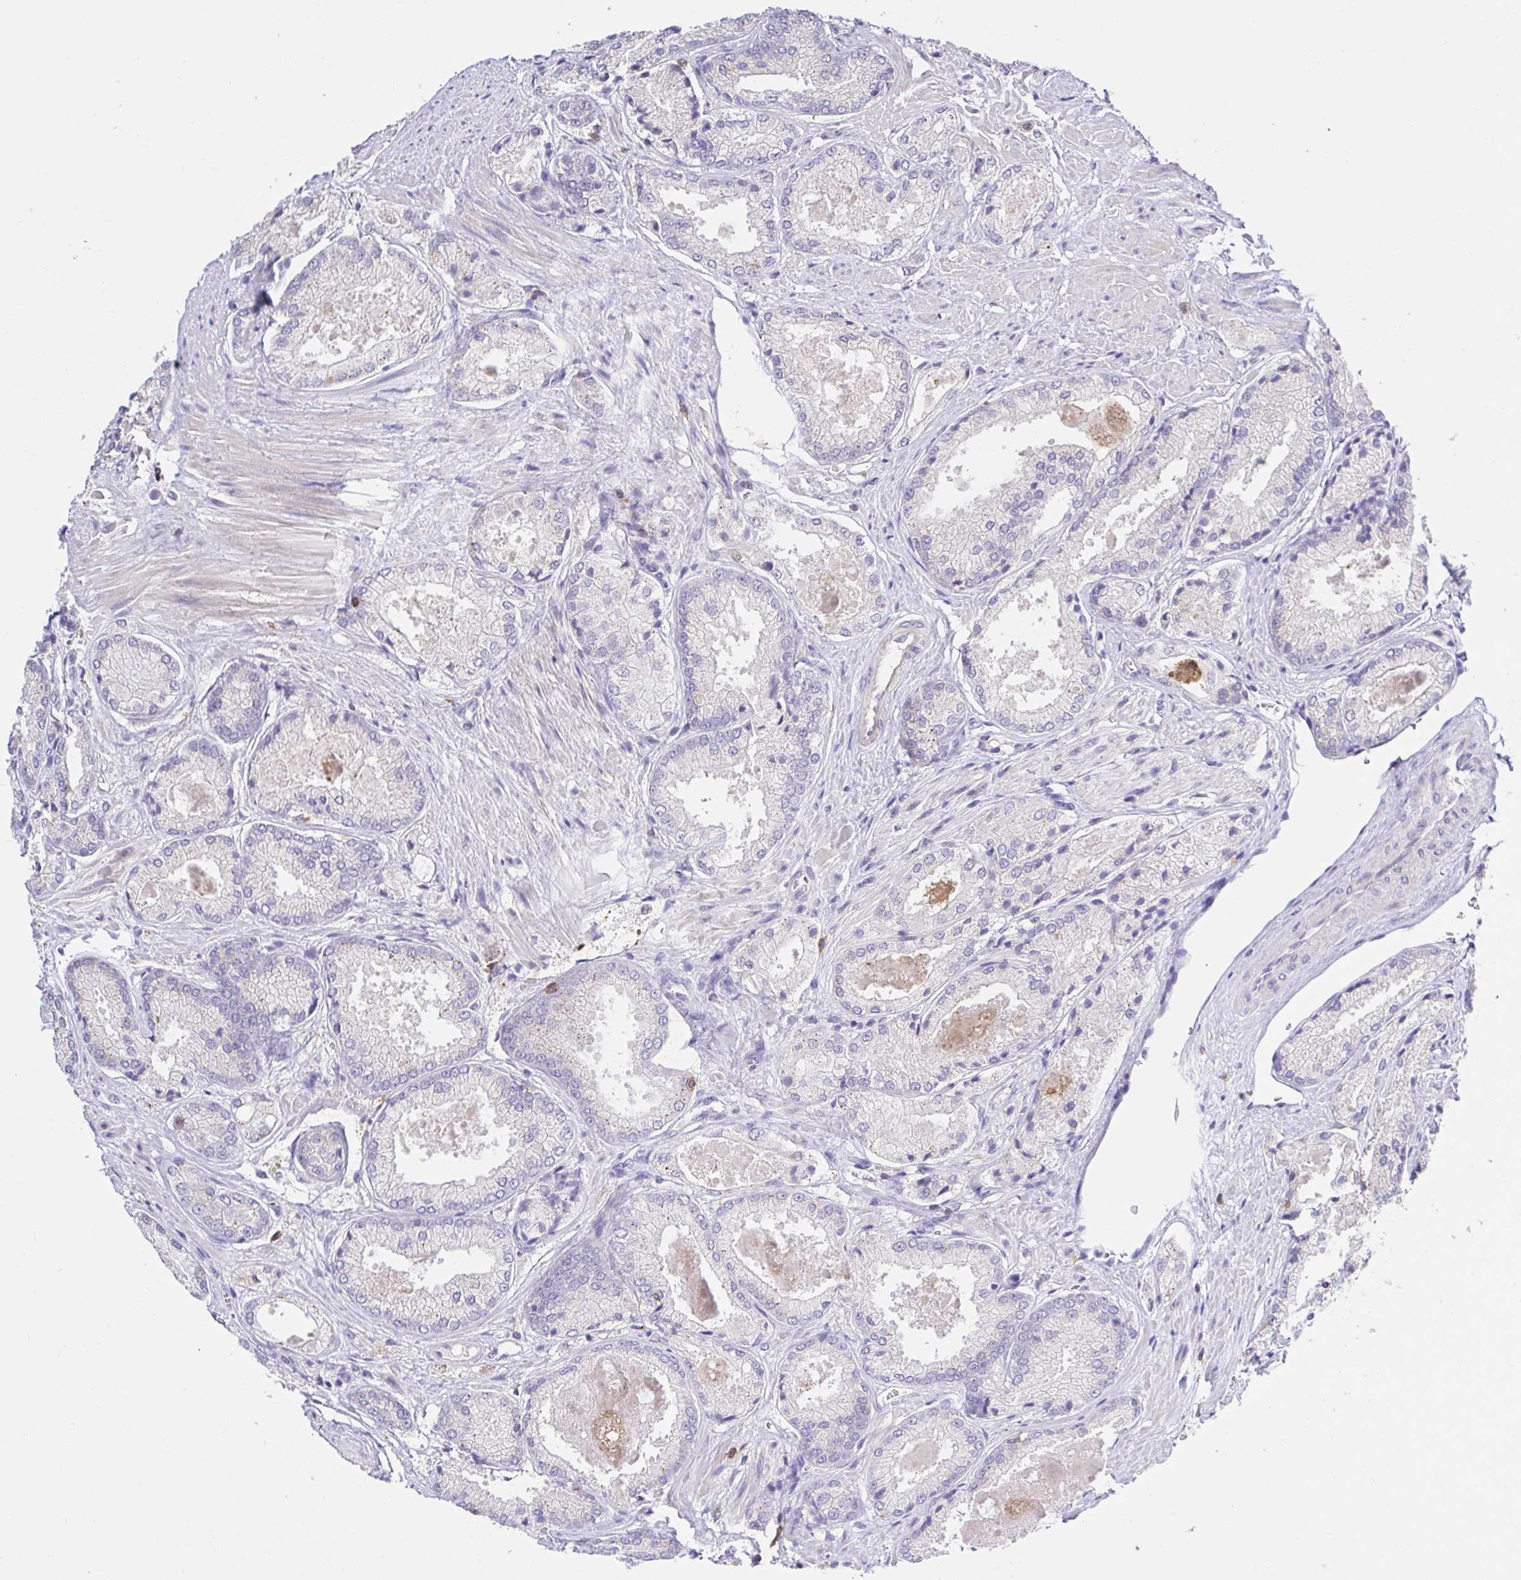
{"staining": {"intensity": "negative", "quantity": "none", "location": "none"}, "tissue": "prostate cancer", "cell_type": "Tumor cells", "image_type": "cancer", "snomed": [{"axis": "morphology", "description": "Adenocarcinoma, High grade"}, {"axis": "topography", "description": "Prostate"}], "caption": "DAB immunohistochemical staining of human prostate cancer exhibits no significant expression in tumor cells. Nuclei are stained in blue.", "gene": "SKAP1", "patient": {"sex": "male", "age": 68}}